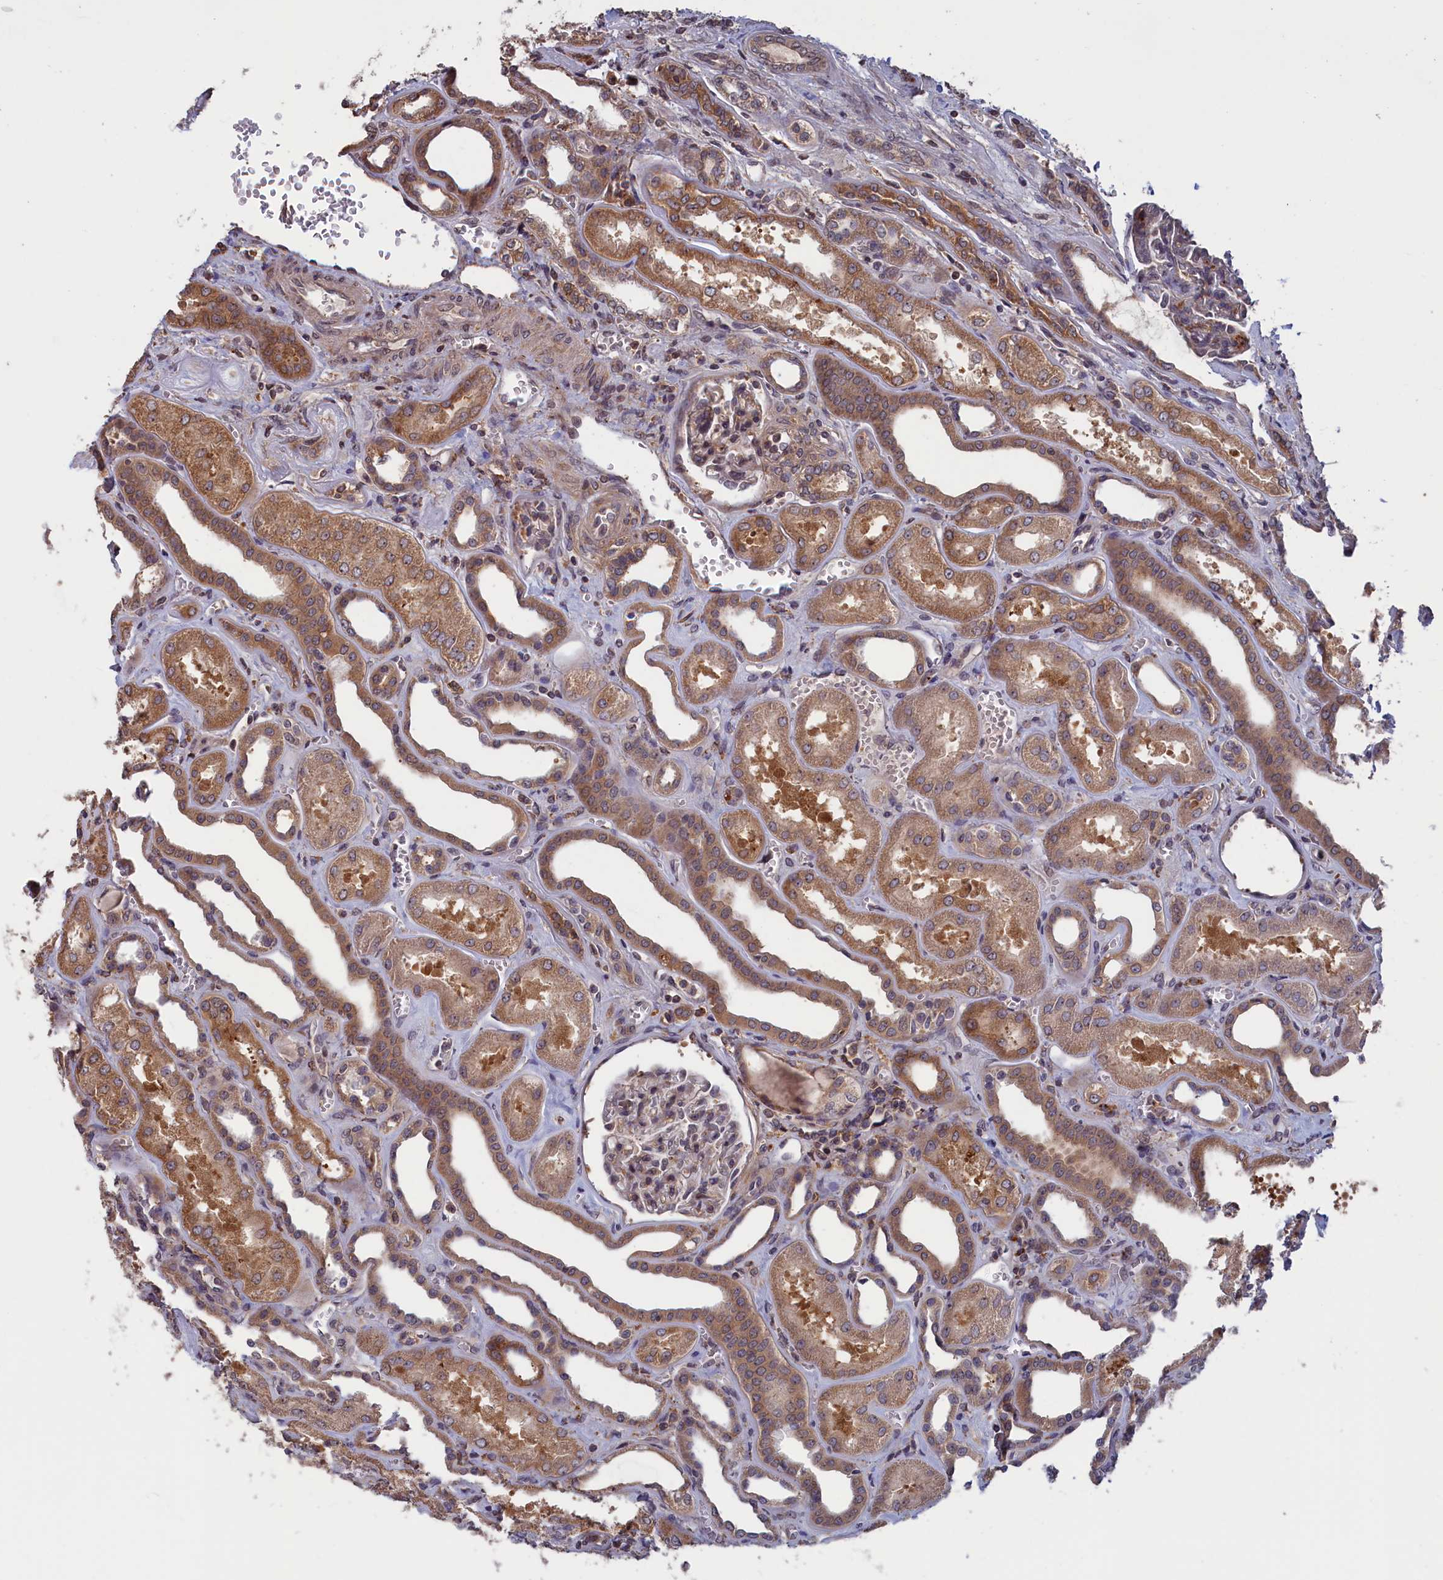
{"staining": {"intensity": "moderate", "quantity": "25%-75%", "location": "cytoplasmic/membranous,nuclear"}, "tissue": "kidney", "cell_type": "Cells in glomeruli", "image_type": "normal", "snomed": [{"axis": "morphology", "description": "Normal tissue, NOS"}, {"axis": "morphology", "description": "Adenocarcinoma, NOS"}, {"axis": "topography", "description": "Kidney"}], "caption": "Kidney was stained to show a protein in brown. There is medium levels of moderate cytoplasmic/membranous,nuclear positivity in approximately 25%-75% of cells in glomeruli.", "gene": "CACTIN", "patient": {"sex": "female", "age": 68}}